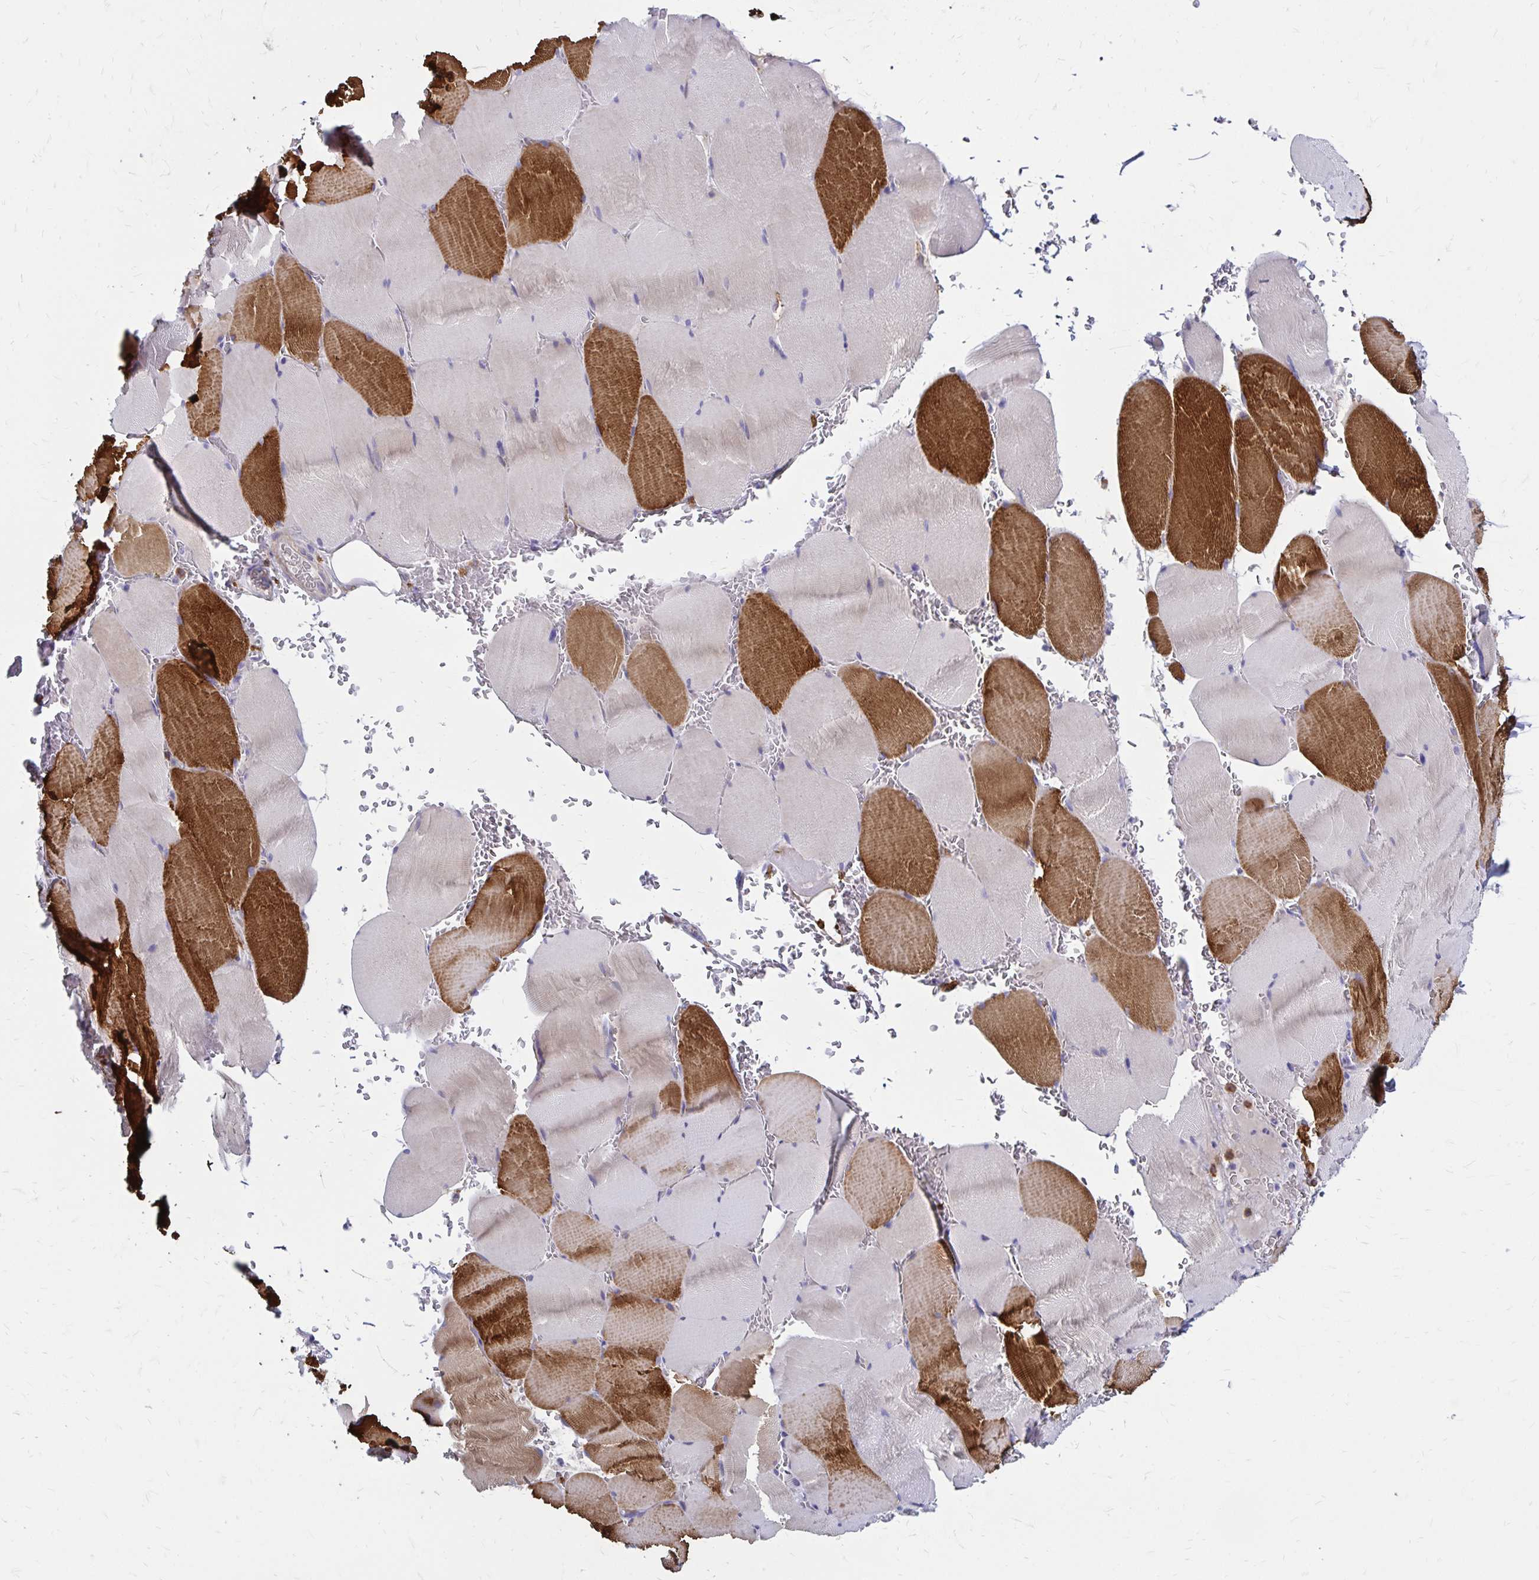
{"staining": {"intensity": "strong", "quantity": "25%-75%", "location": "cytoplasmic/membranous"}, "tissue": "skeletal muscle", "cell_type": "Myocytes", "image_type": "normal", "snomed": [{"axis": "morphology", "description": "Normal tissue, NOS"}, {"axis": "topography", "description": "Skeletal muscle"}, {"axis": "topography", "description": "Head-Neck"}], "caption": "An image of human skeletal muscle stained for a protein demonstrates strong cytoplasmic/membranous brown staining in myocytes. (DAB IHC, brown staining for protein, blue staining for nuclei).", "gene": "TNS3", "patient": {"sex": "male", "age": 66}}